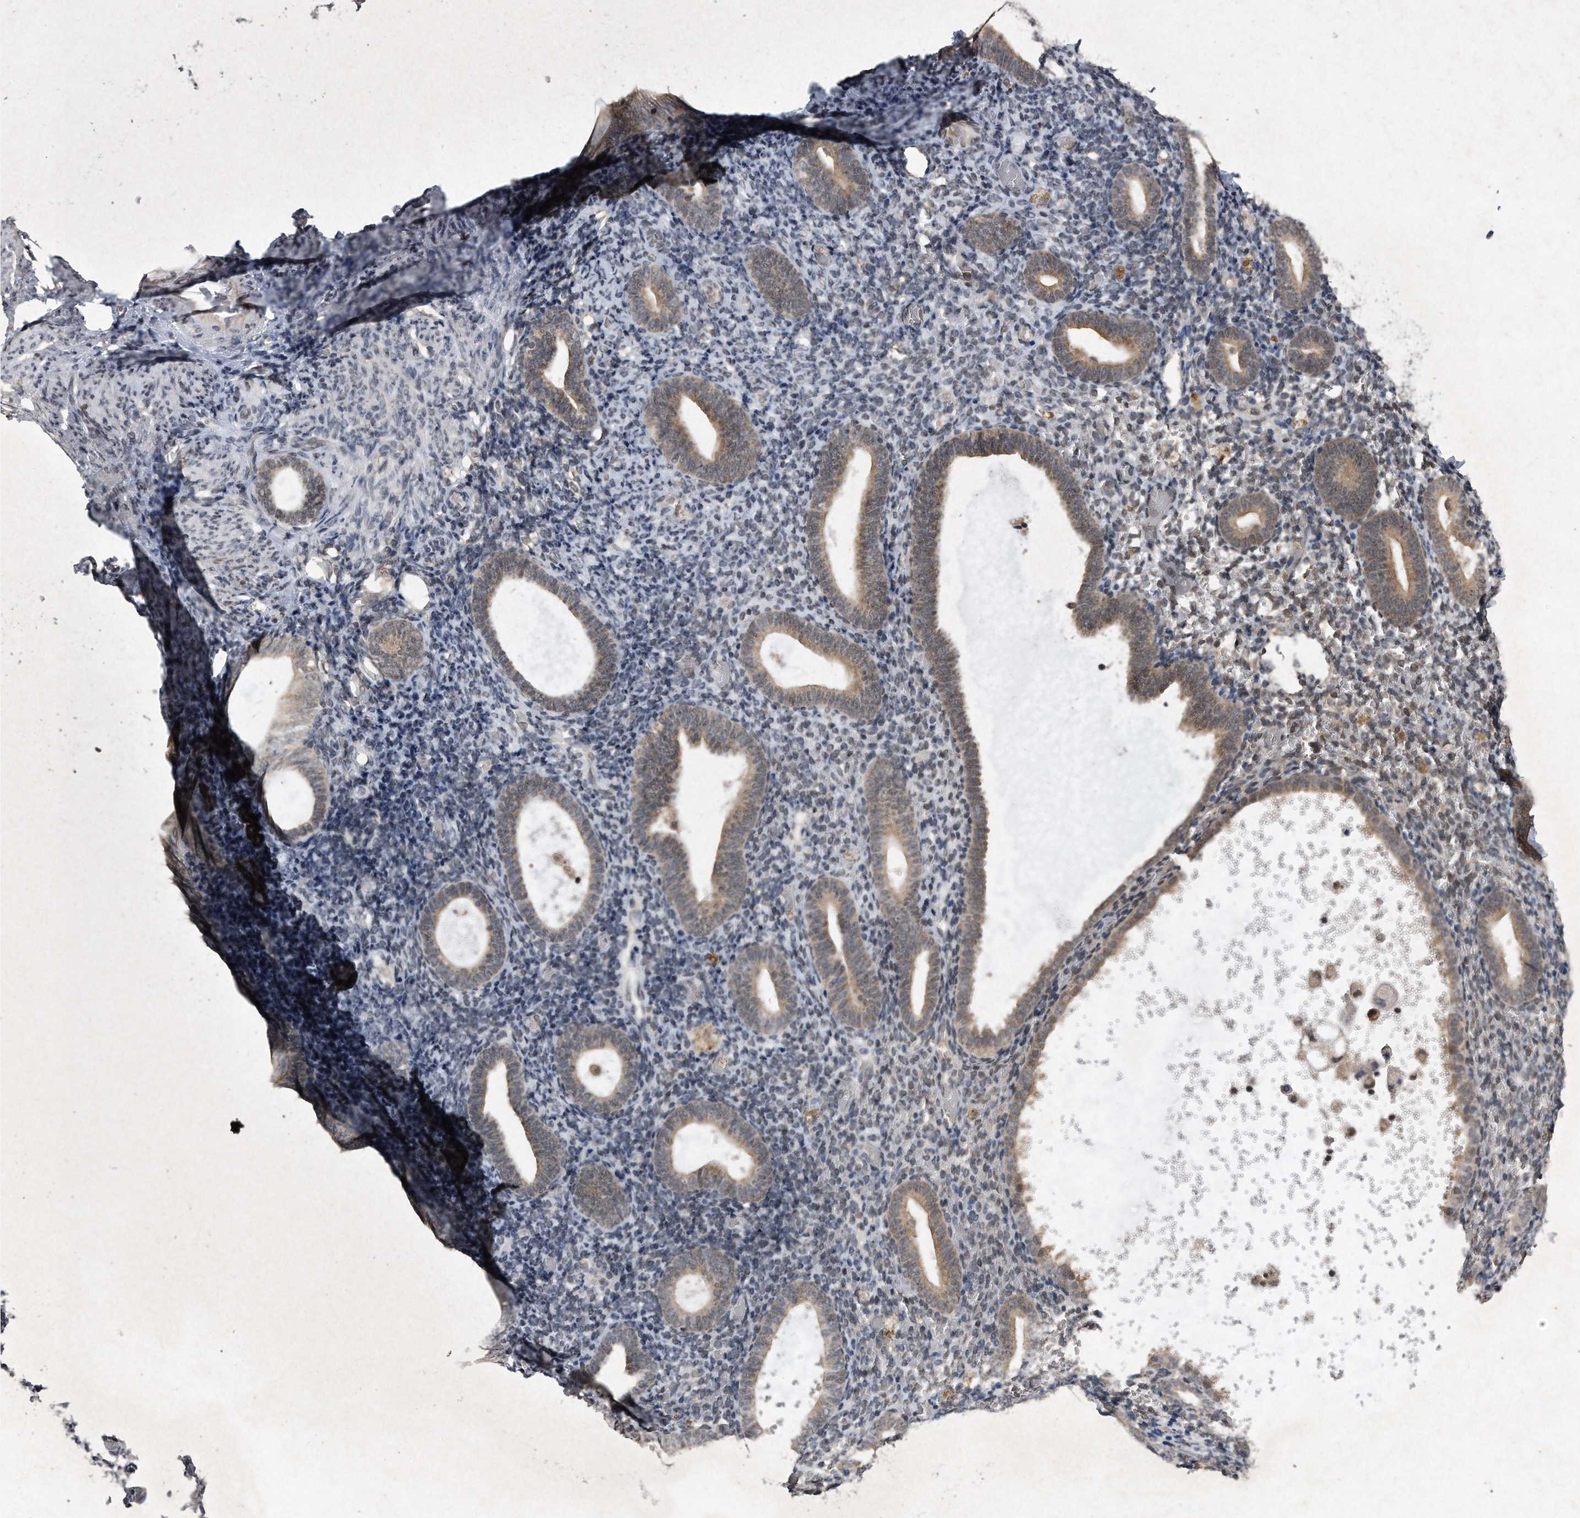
{"staining": {"intensity": "negative", "quantity": "none", "location": "none"}, "tissue": "endometrium", "cell_type": "Cells in endometrial stroma", "image_type": "normal", "snomed": [{"axis": "morphology", "description": "Normal tissue, NOS"}, {"axis": "topography", "description": "Endometrium"}], "caption": "IHC histopathology image of benign endometrium stained for a protein (brown), which demonstrates no staining in cells in endometrial stroma.", "gene": "CRYZL1", "patient": {"sex": "female", "age": 51}}